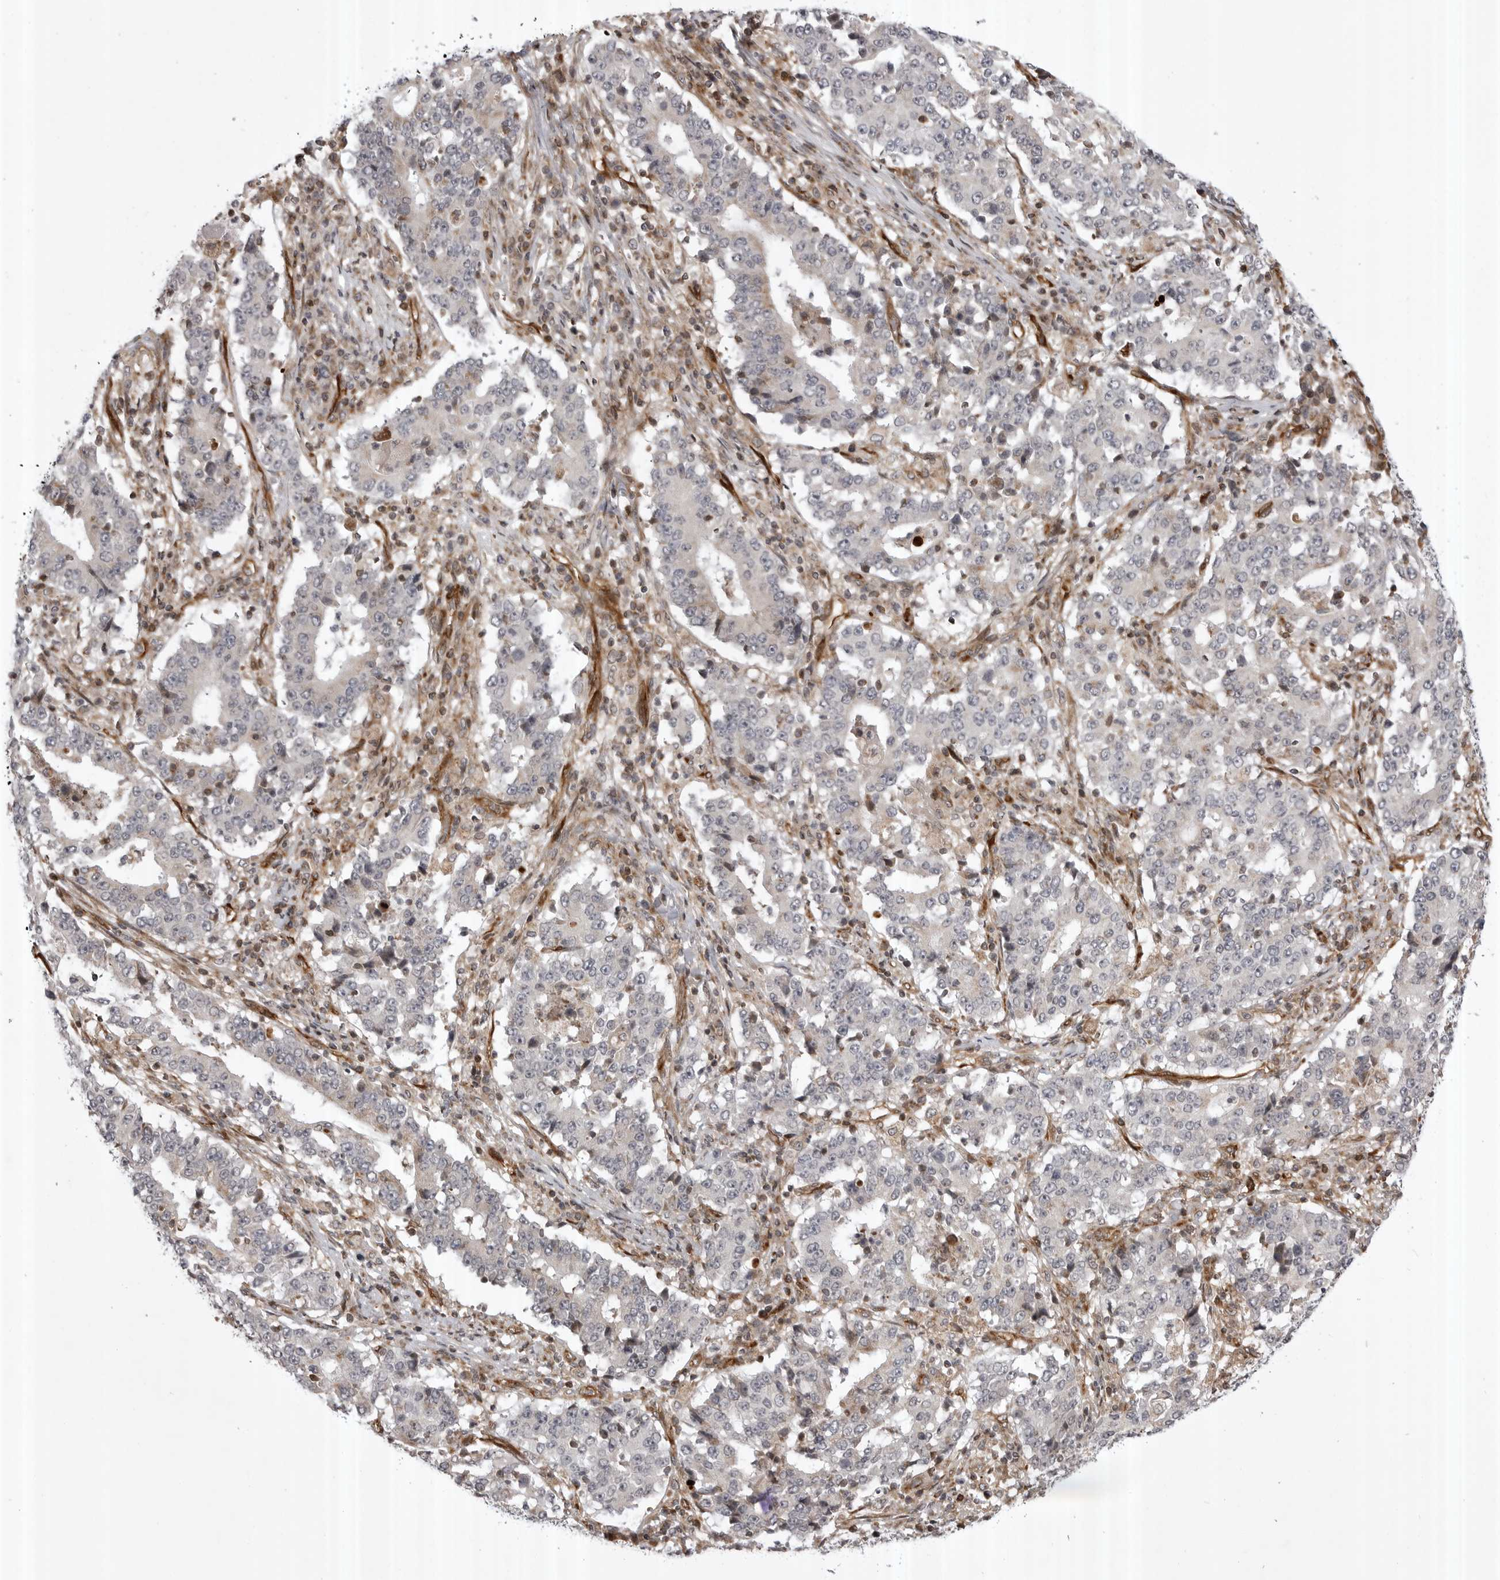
{"staining": {"intensity": "negative", "quantity": "none", "location": "none"}, "tissue": "stomach cancer", "cell_type": "Tumor cells", "image_type": "cancer", "snomed": [{"axis": "morphology", "description": "Adenocarcinoma, NOS"}, {"axis": "topography", "description": "Stomach"}], "caption": "High power microscopy image of an immunohistochemistry micrograph of stomach cancer (adenocarcinoma), revealing no significant expression in tumor cells.", "gene": "ABL1", "patient": {"sex": "male", "age": 59}}